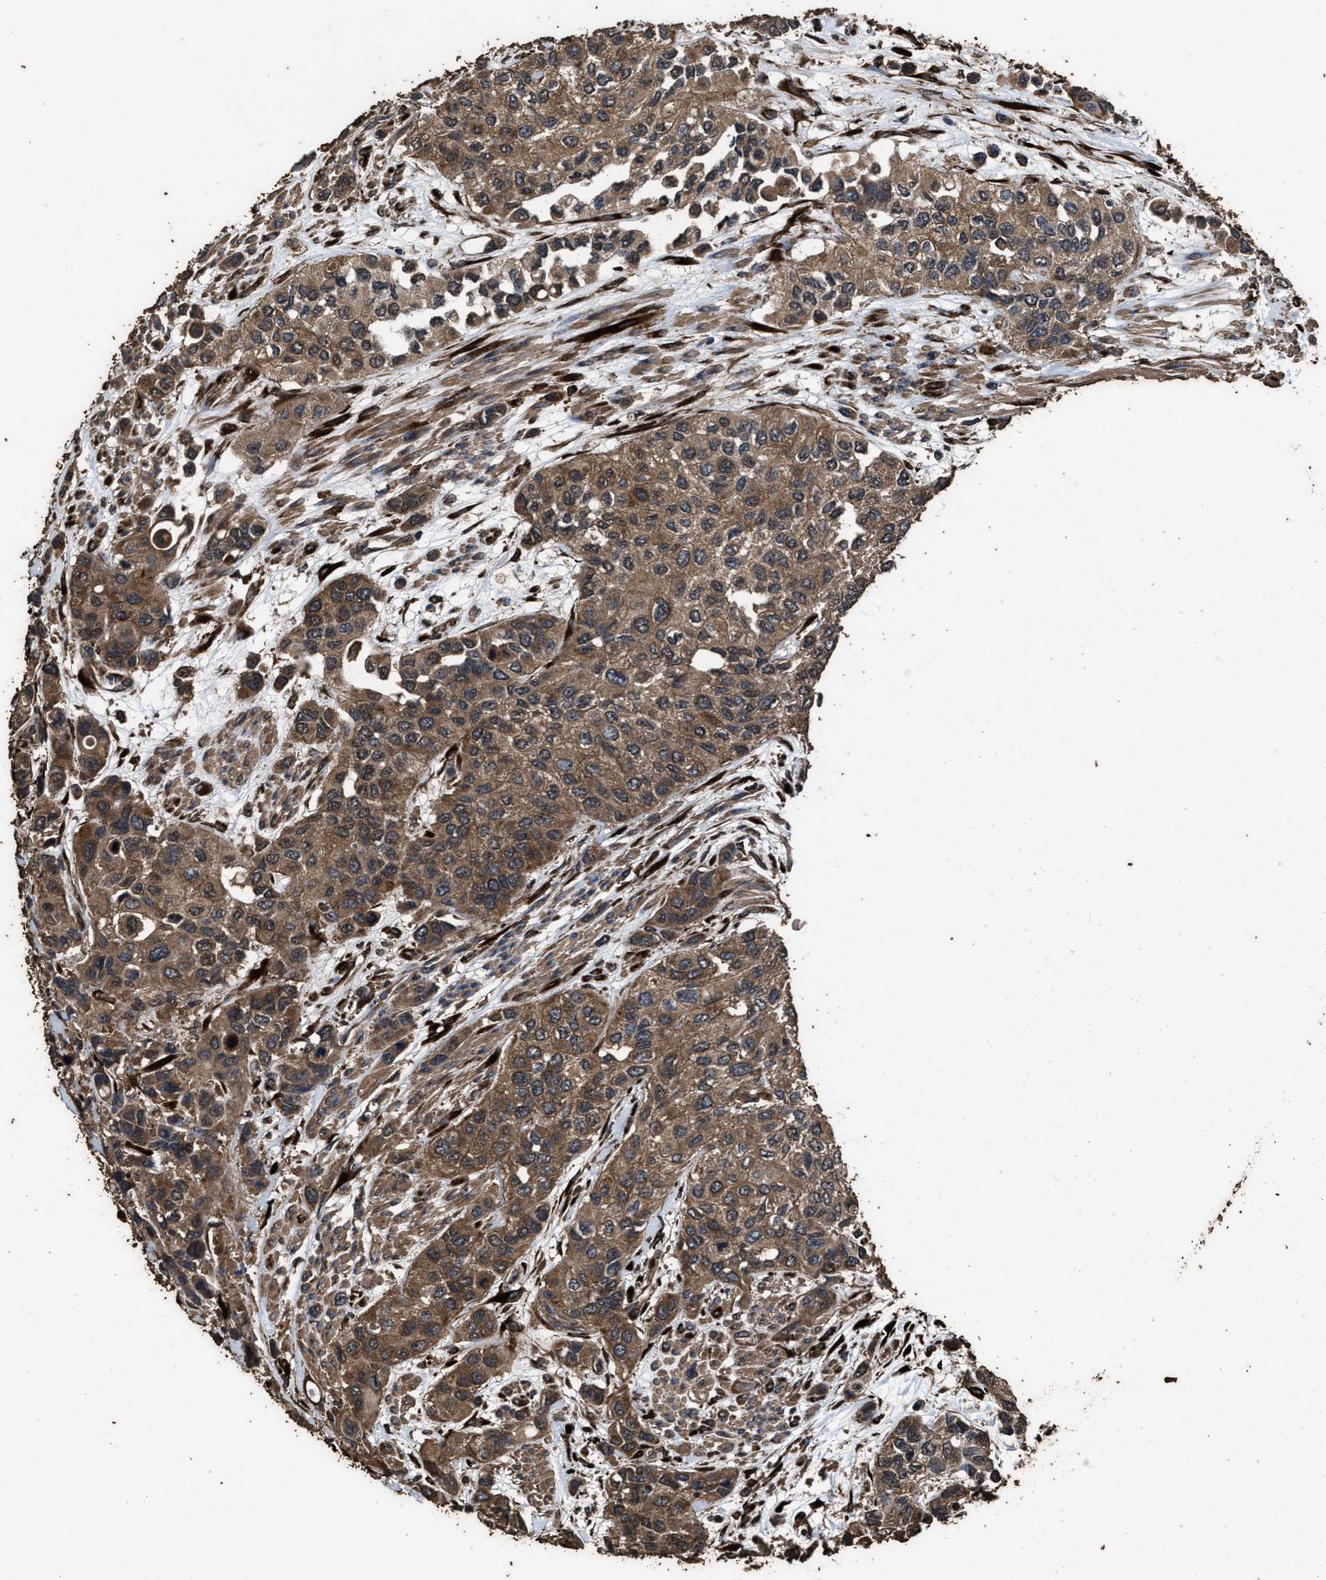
{"staining": {"intensity": "moderate", "quantity": ">75%", "location": "cytoplasmic/membranous"}, "tissue": "urothelial cancer", "cell_type": "Tumor cells", "image_type": "cancer", "snomed": [{"axis": "morphology", "description": "Urothelial carcinoma, High grade"}, {"axis": "topography", "description": "Urinary bladder"}], "caption": "Urothelial cancer was stained to show a protein in brown. There is medium levels of moderate cytoplasmic/membranous positivity in about >75% of tumor cells. The staining was performed using DAB (3,3'-diaminobenzidine), with brown indicating positive protein expression. Nuclei are stained blue with hematoxylin.", "gene": "ZMYND19", "patient": {"sex": "female", "age": 56}}